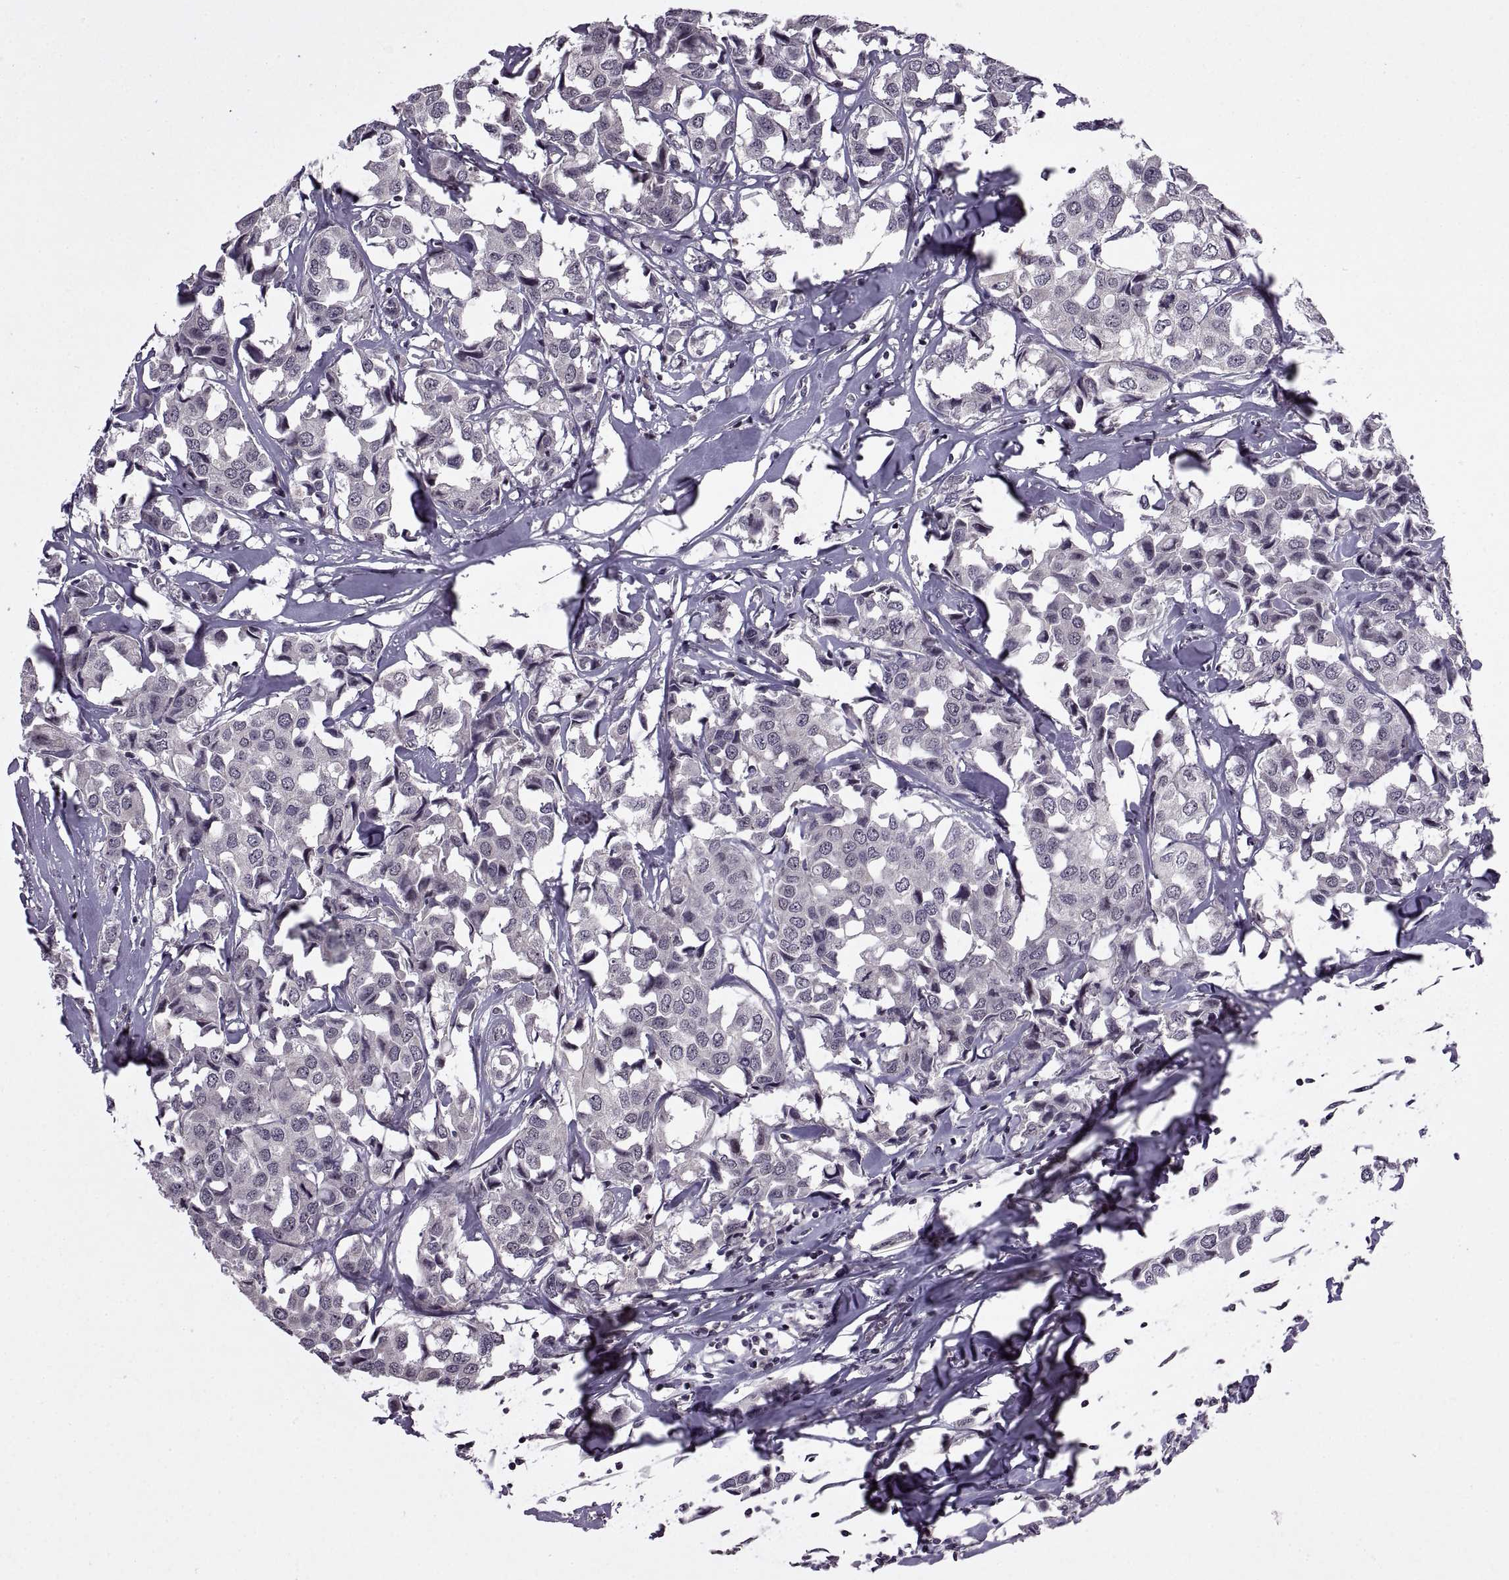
{"staining": {"intensity": "negative", "quantity": "none", "location": "none"}, "tissue": "breast cancer", "cell_type": "Tumor cells", "image_type": "cancer", "snomed": [{"axis": "morphology", "description": "Duct carcinoma"}, {"axis": "topography", "description": "Breast"}], "caption": "The photomicrograph displays no significant positivity in tumor cells of breast intraductal carcinoma. (DAB immunohistochemistry visualized using brightfield microscopy, high magnification).", "gene": "INTS3", "patient": {"sex": "female", "age": 80}}